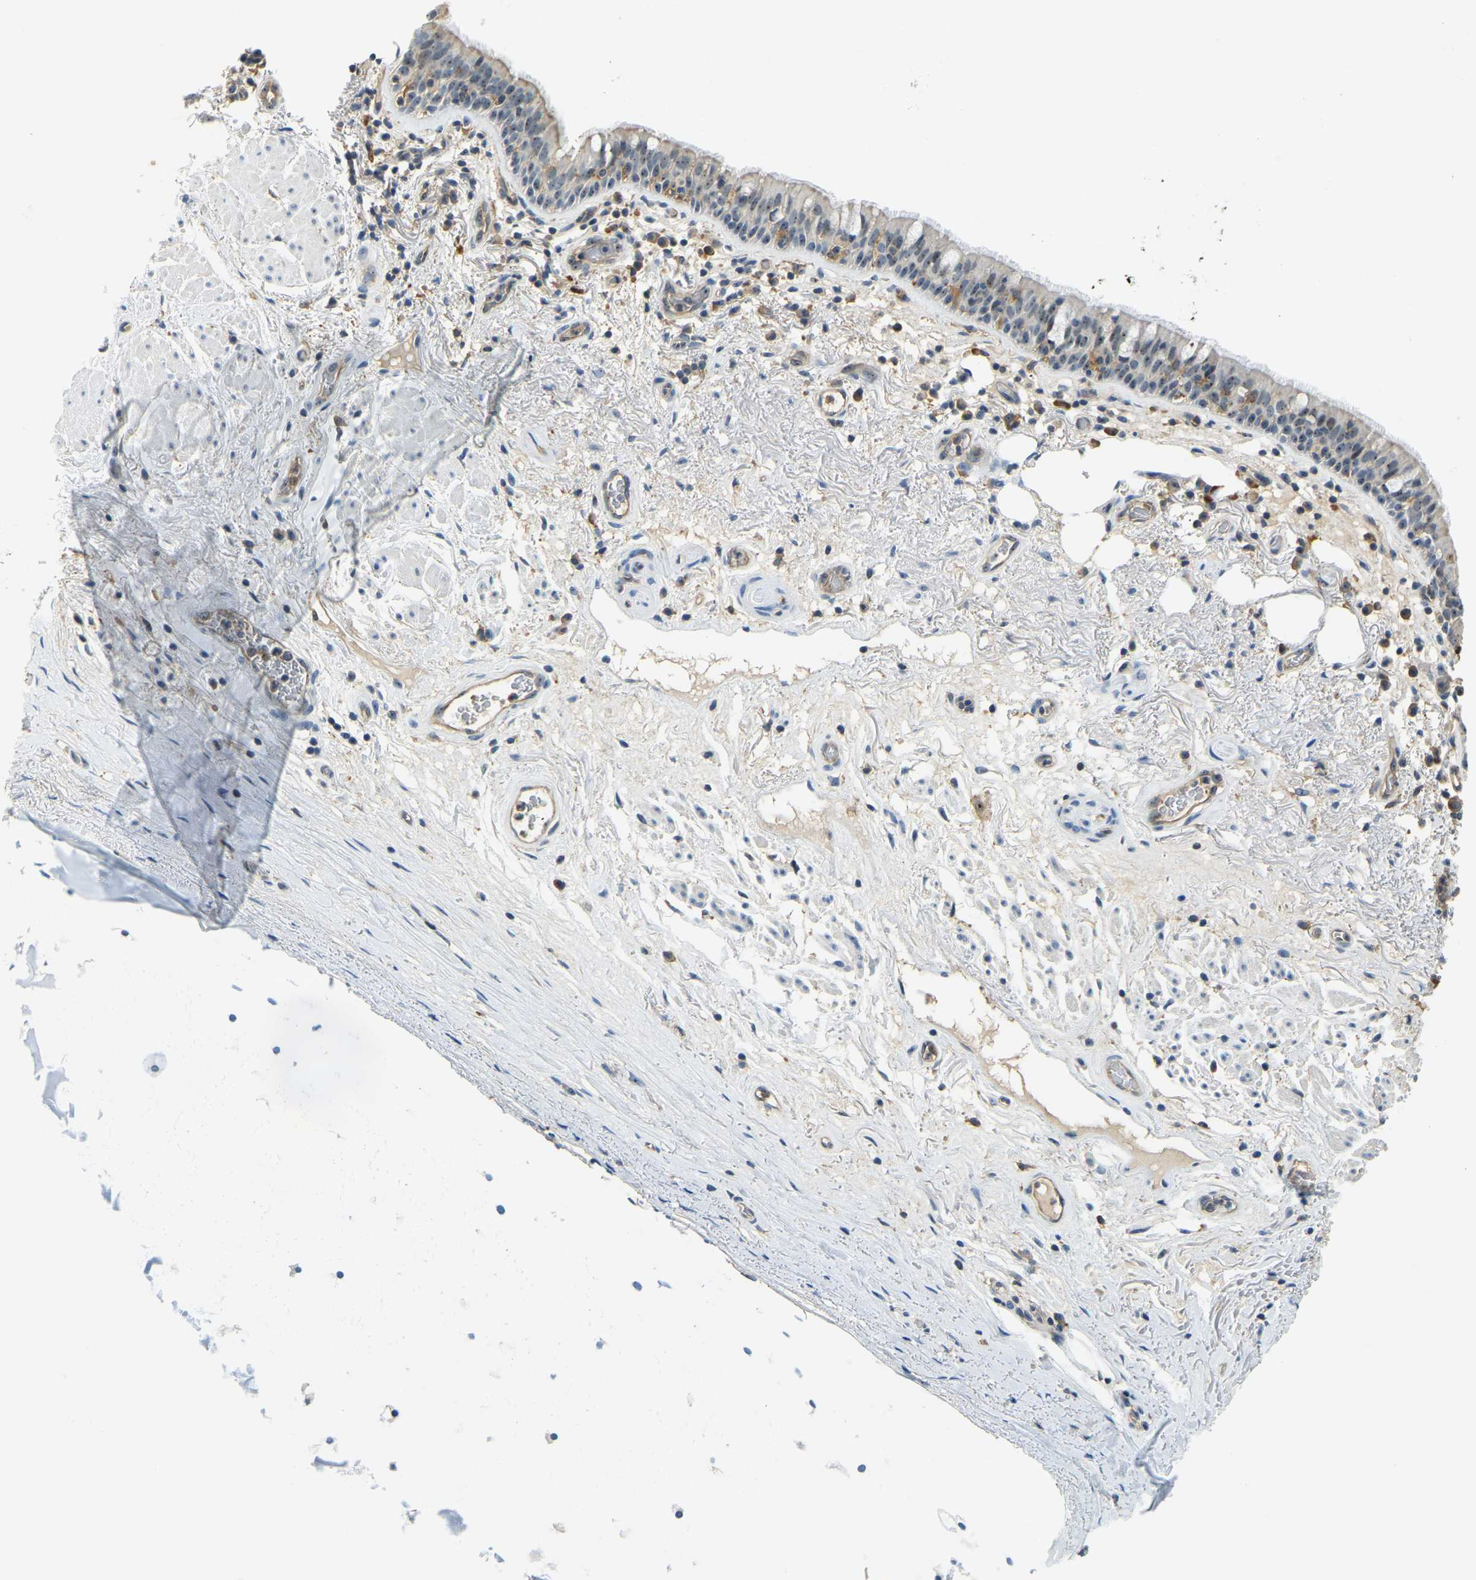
{"staining": {"intensity": "weak", "quantity": "<25%", "location": "nuclear"}, "tissue": "bronchus", "cell_type": "Respiratory epithelial cells", "image_type": "normal", "snomed": [{"axis": "morphology", "description": "Normal tissue, NOS"}, {"axis": "morphology", "description": "Inflammation, NOS"}, {"axis": "topography", "description": "Cartilage tissue"}, {"axis": "topography", "description": "Bronchus"}], "caption": "This is an immunohistochemistry micrograph of normal bronchus. There is no expression in respiratory epithelial cells.", "gene": "RRP1", "patient": {"sex": "male", "age": 77}}